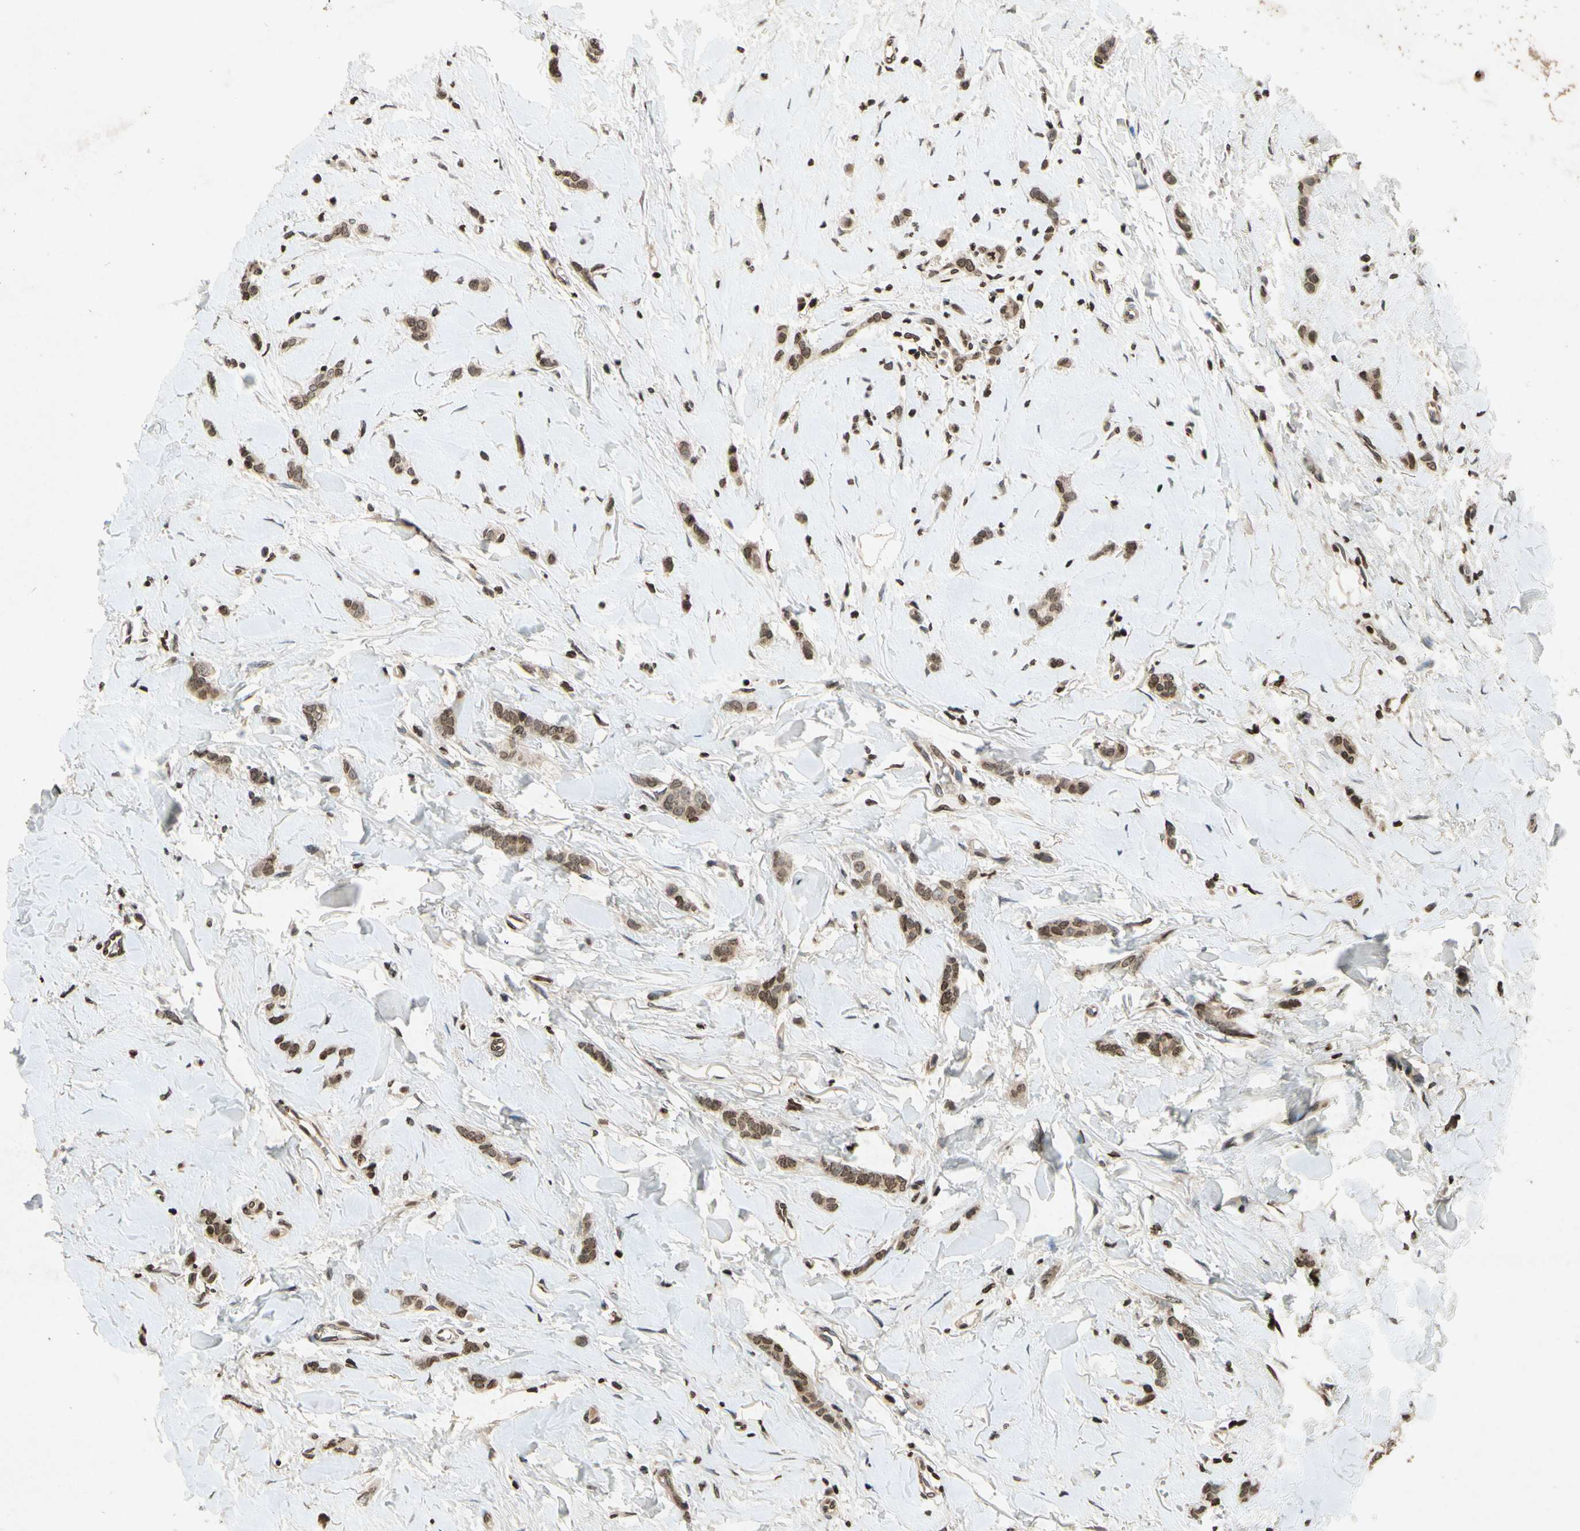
{"staining": {"intensity": "strong", "quantity": ">75%", "location": "cytoplasmic/membranous,nuclear"}, "tissue": "breast cancer", "cell_type": "Tumor cells", "image_type": "cancer", "snomed": [{"axis": "morphology", "description": "Lobular carcinoma"}, {"axis": "topography", "description": "Skin"}, {"axis": "topography", "description": "Breast"}], "caption": "Protein expression analysis of human lobular carcinoma (breast) reveals strong cytoplasmic/membranous and nuclear staining in approximately >75% of tumor cells. Nuclei are stained in blue.", "gene": "HOXB3", "patient": {"sex": "female", "age": 46}}